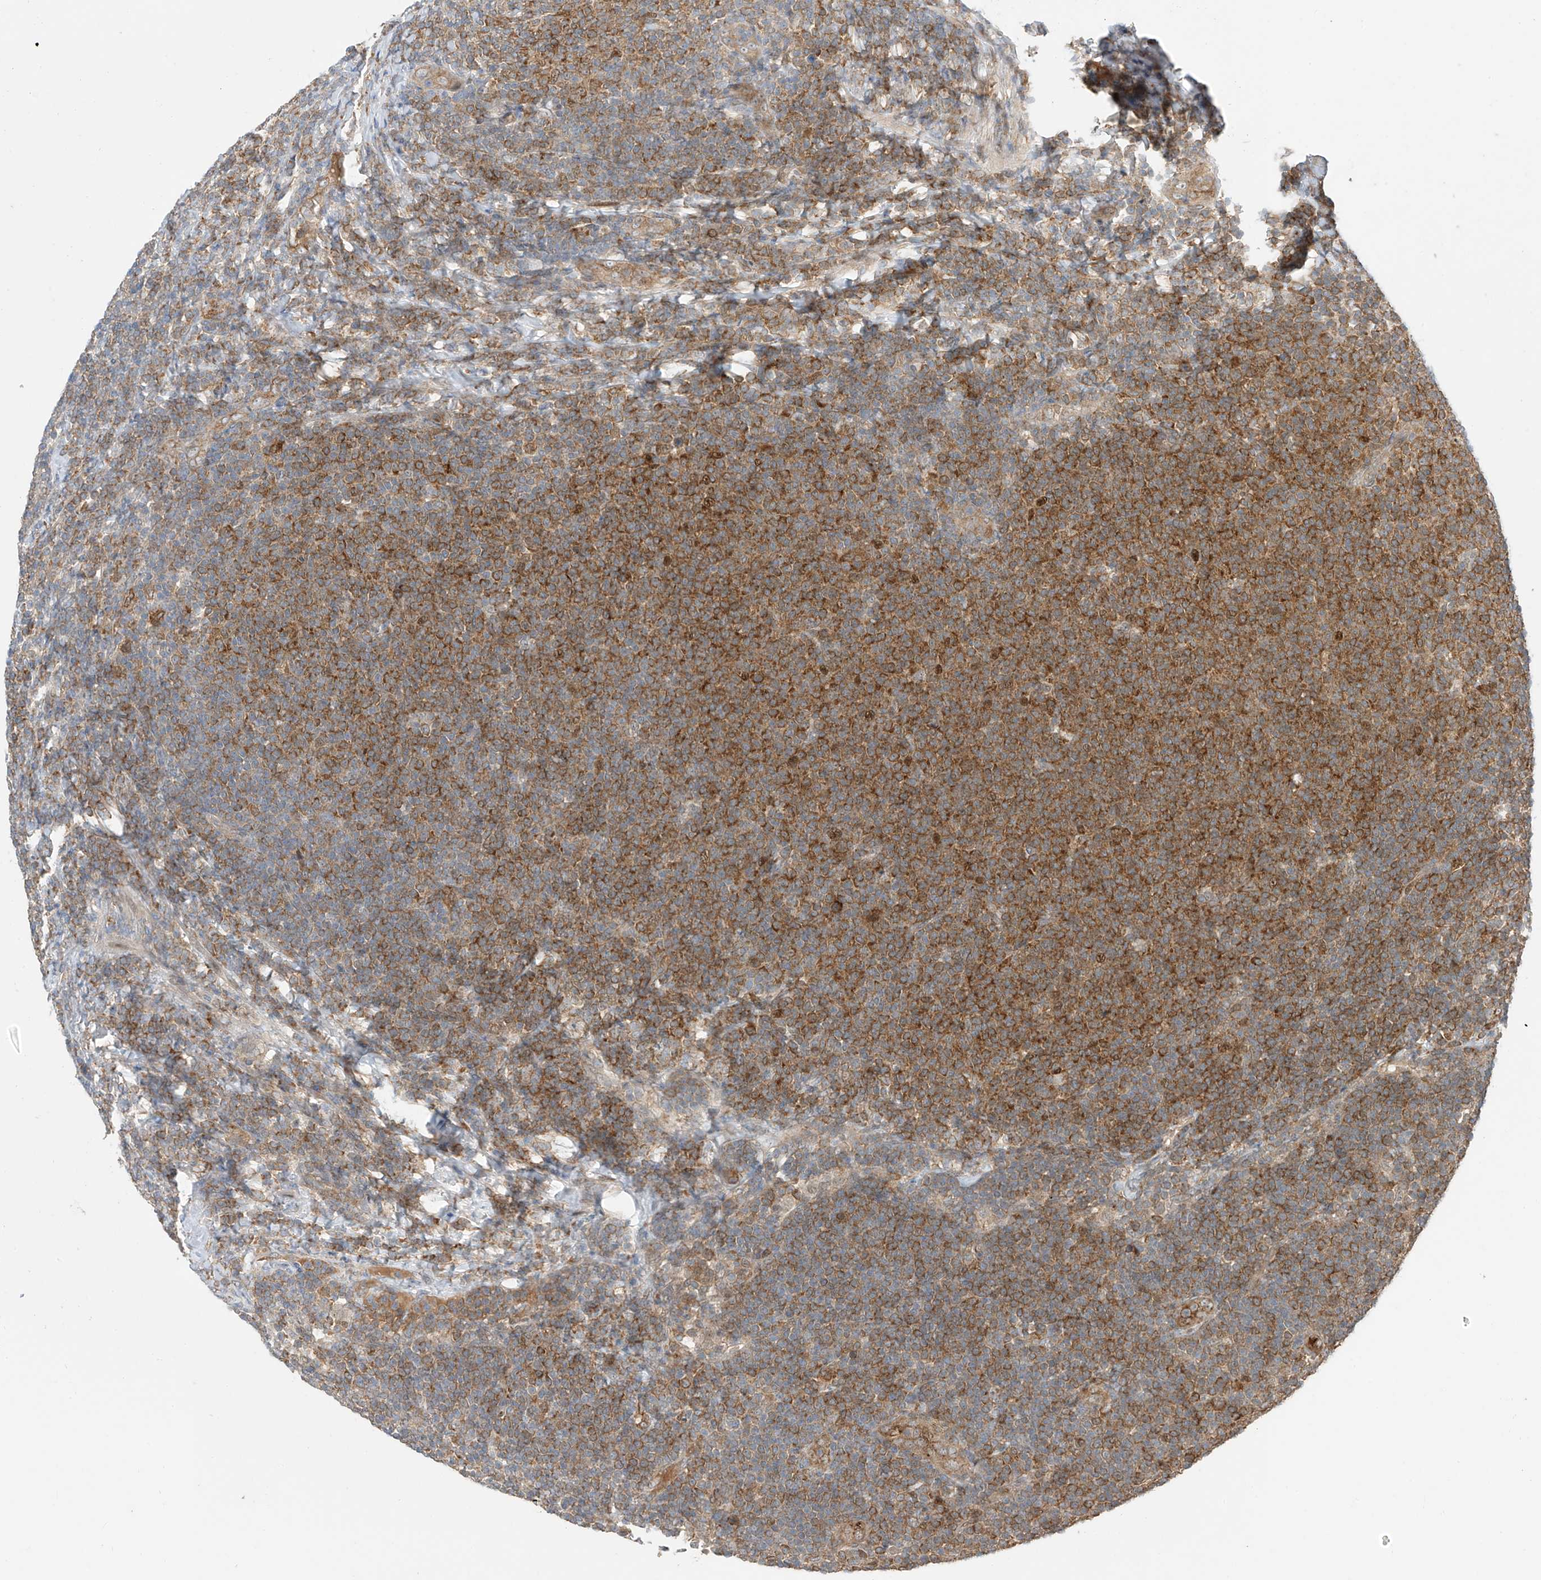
{"staining": {"intensity": "strong", "quantity": "25%-75%", "location": "cytoplasmic/membranous"}, "tissue": "lymphoma", "cell_type": "Tumor cells", "image_type": "cancer", "snomed": [{"axis": "morphology", "description": "Malignant lymphoma, non-Hodgkin's type, Low grade"}, {"axis": "topography", "description": "Lymph node"}], "caption": "Lymphoma stained for a protein (brown) reveals strong cytoplasmic/membranous positive positivity in approximately 25%-75% of tumor cells.", "gene": "MRTFA", "patient": {"sex": "male", "age": 66}}